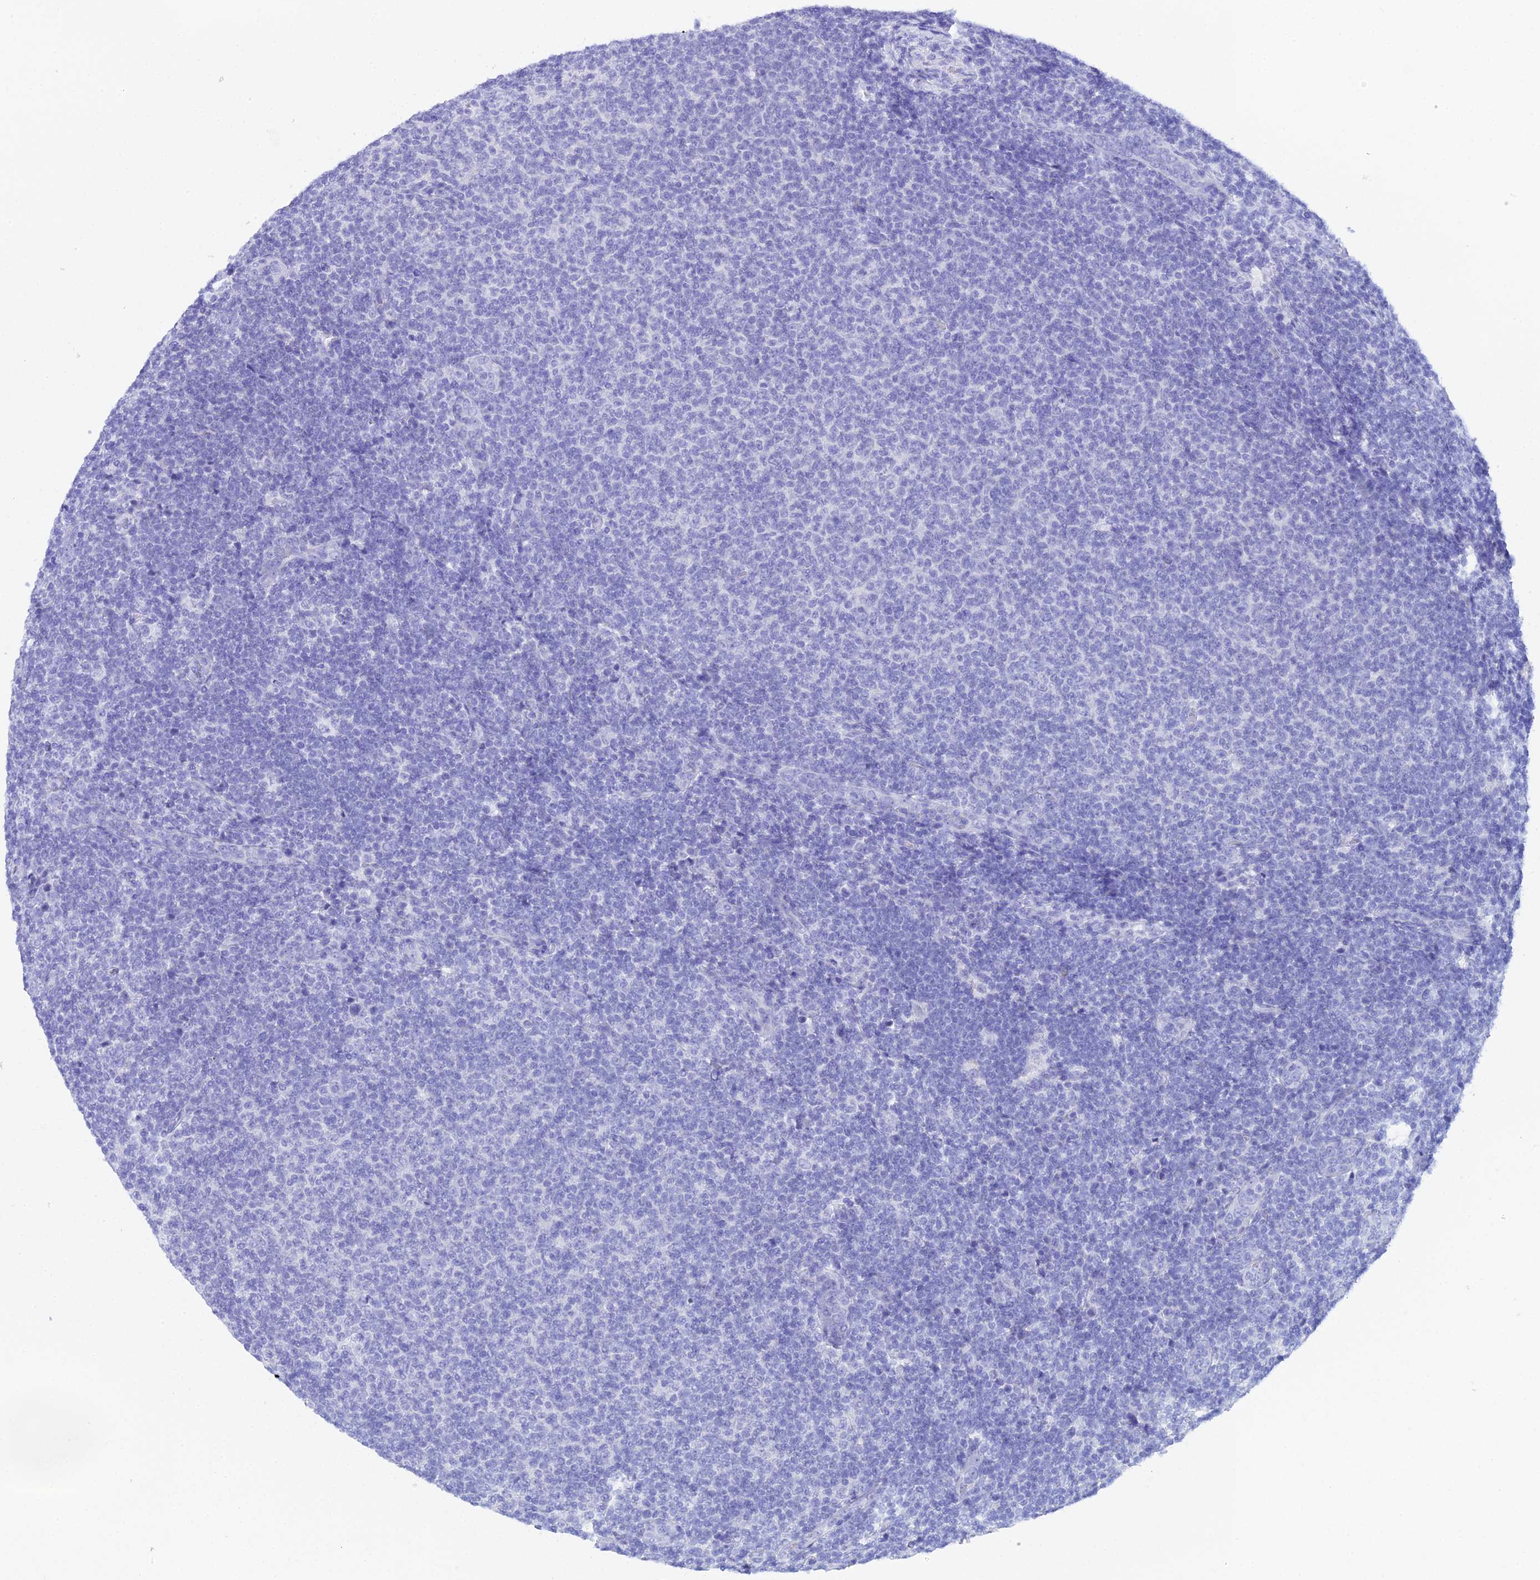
{"staining": {"intensity": "negative", "quantity": "none", "location": "none"}, "tissue": "lymphoma", "cell_type": "Tumor cells", "image_type": "cancer", "snomed": [{"axis": "morphology", "description": "Malignant lymphoma, non-Hodgkin's type, Low grade"}, {"axis": "topography", "description": "Lymph node"}], "caption": "A high-resolution photomicrograph shows IHC staining of malignant lymphoma, non-Hodgkin's type (low-grade), which demonstrates no significant staining in tumor cells. The staining is performed using DAB (3,3'-diaminobenzidine) brown chromogen with nuclei counter-stained in using hematoxylin.", "gene": "REG1A", "patient": {"sex": "male", "age": 66}}